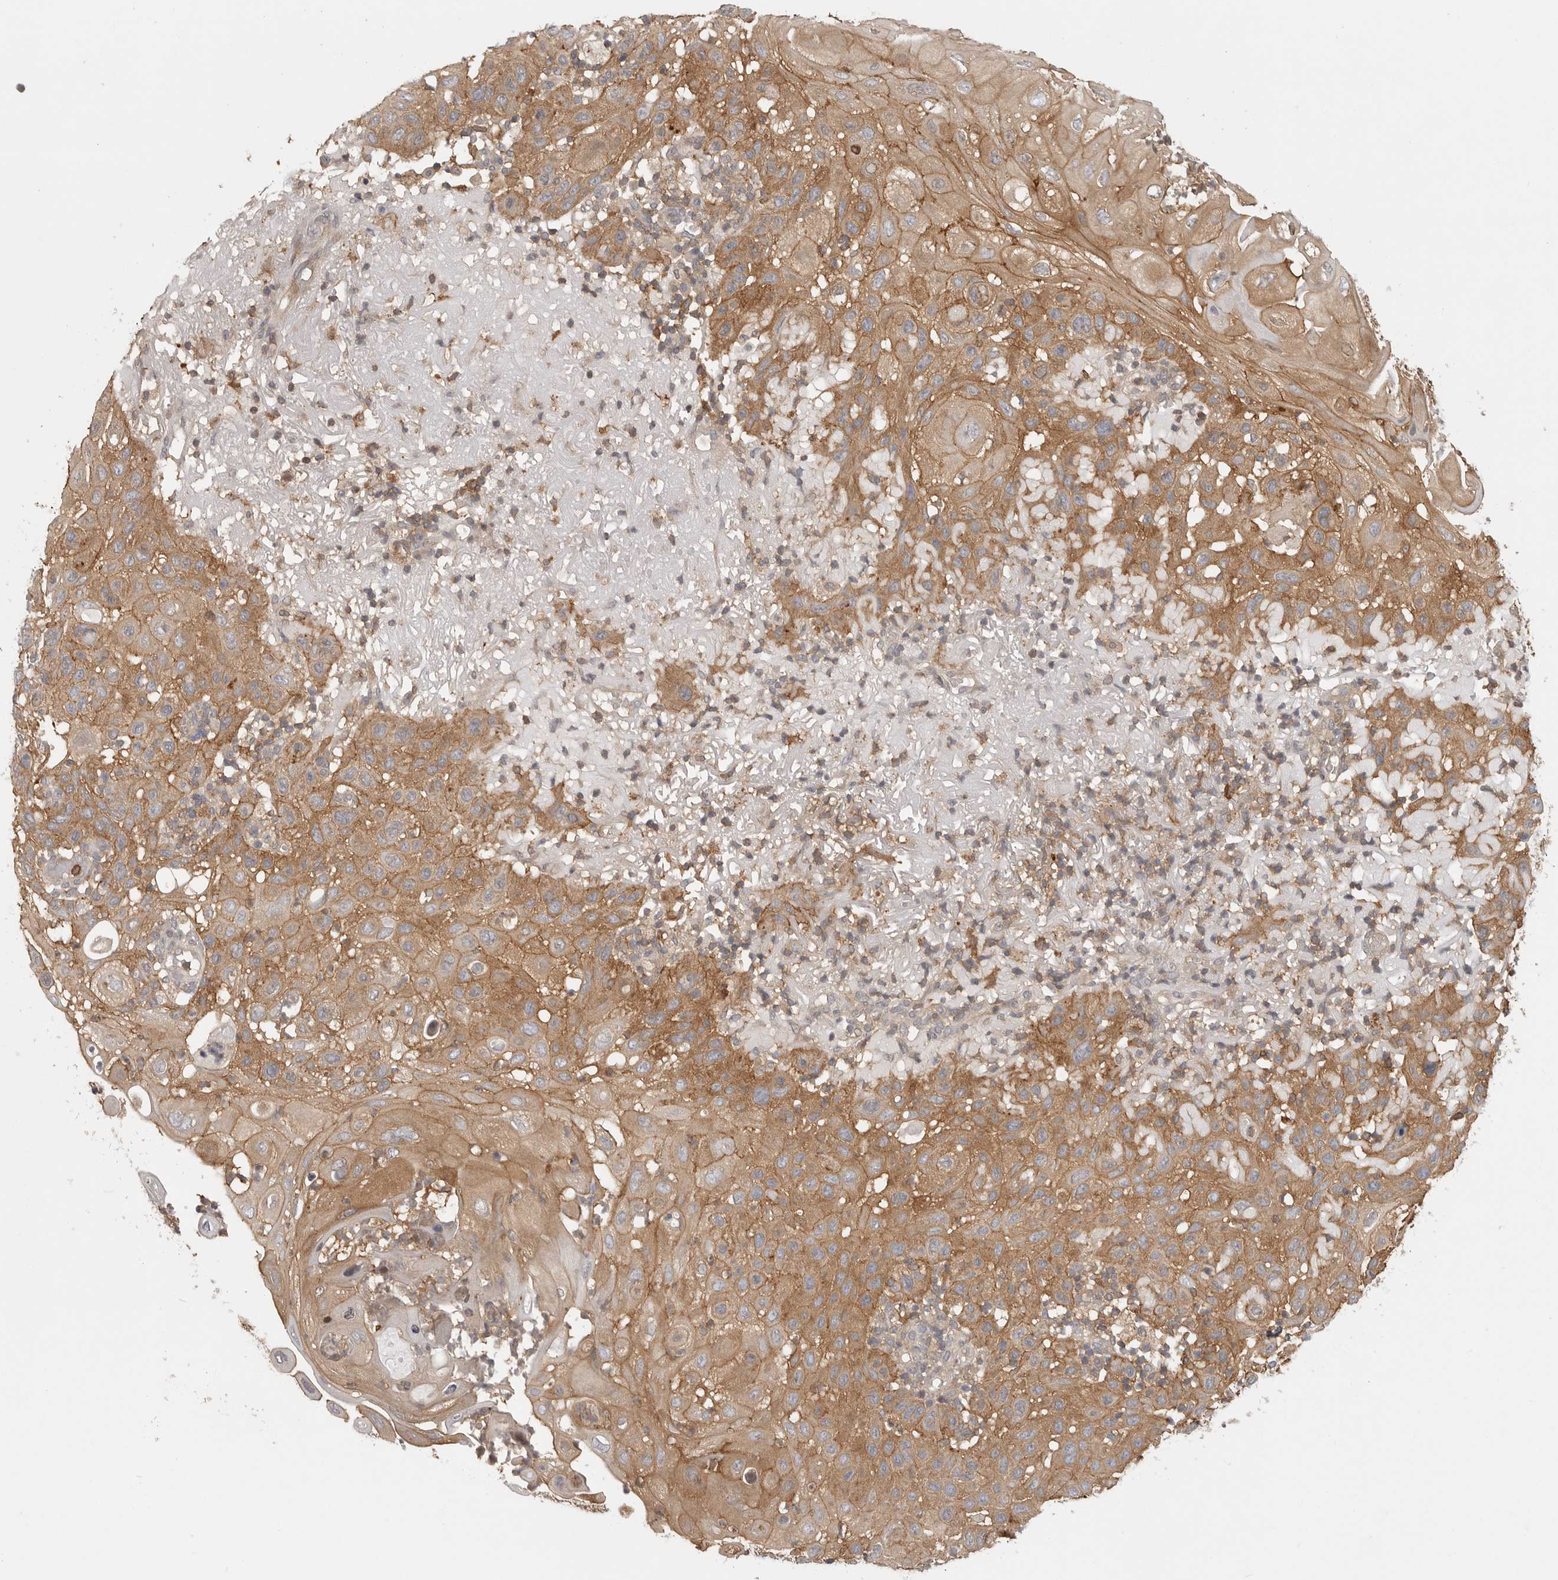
{"staining": {"intensity": "moderate", "quantity": ">75%", "location": "cytoplasmic/membranous"}, "tissue": "skin cancer", "cell_type": "Tumor cells", "image_type": "cancer", "snomed": [{"axis": "morphology", "description": "Normal tissue, NOS"}, {"axis": "morphology", "description": "Squamous cell carcinoma, NOS"}, {"axis": "topography", "description": "Skin"}], "caption": "Skin cancer (squamous cell carcinoma) stained with DAB IHC demonstrates medium levels of moderate cytoplasmic/membranous staining in about >75% of tumor cells.", "gene": "DBNL", "patient": {"sex": "female", "age": 96}}